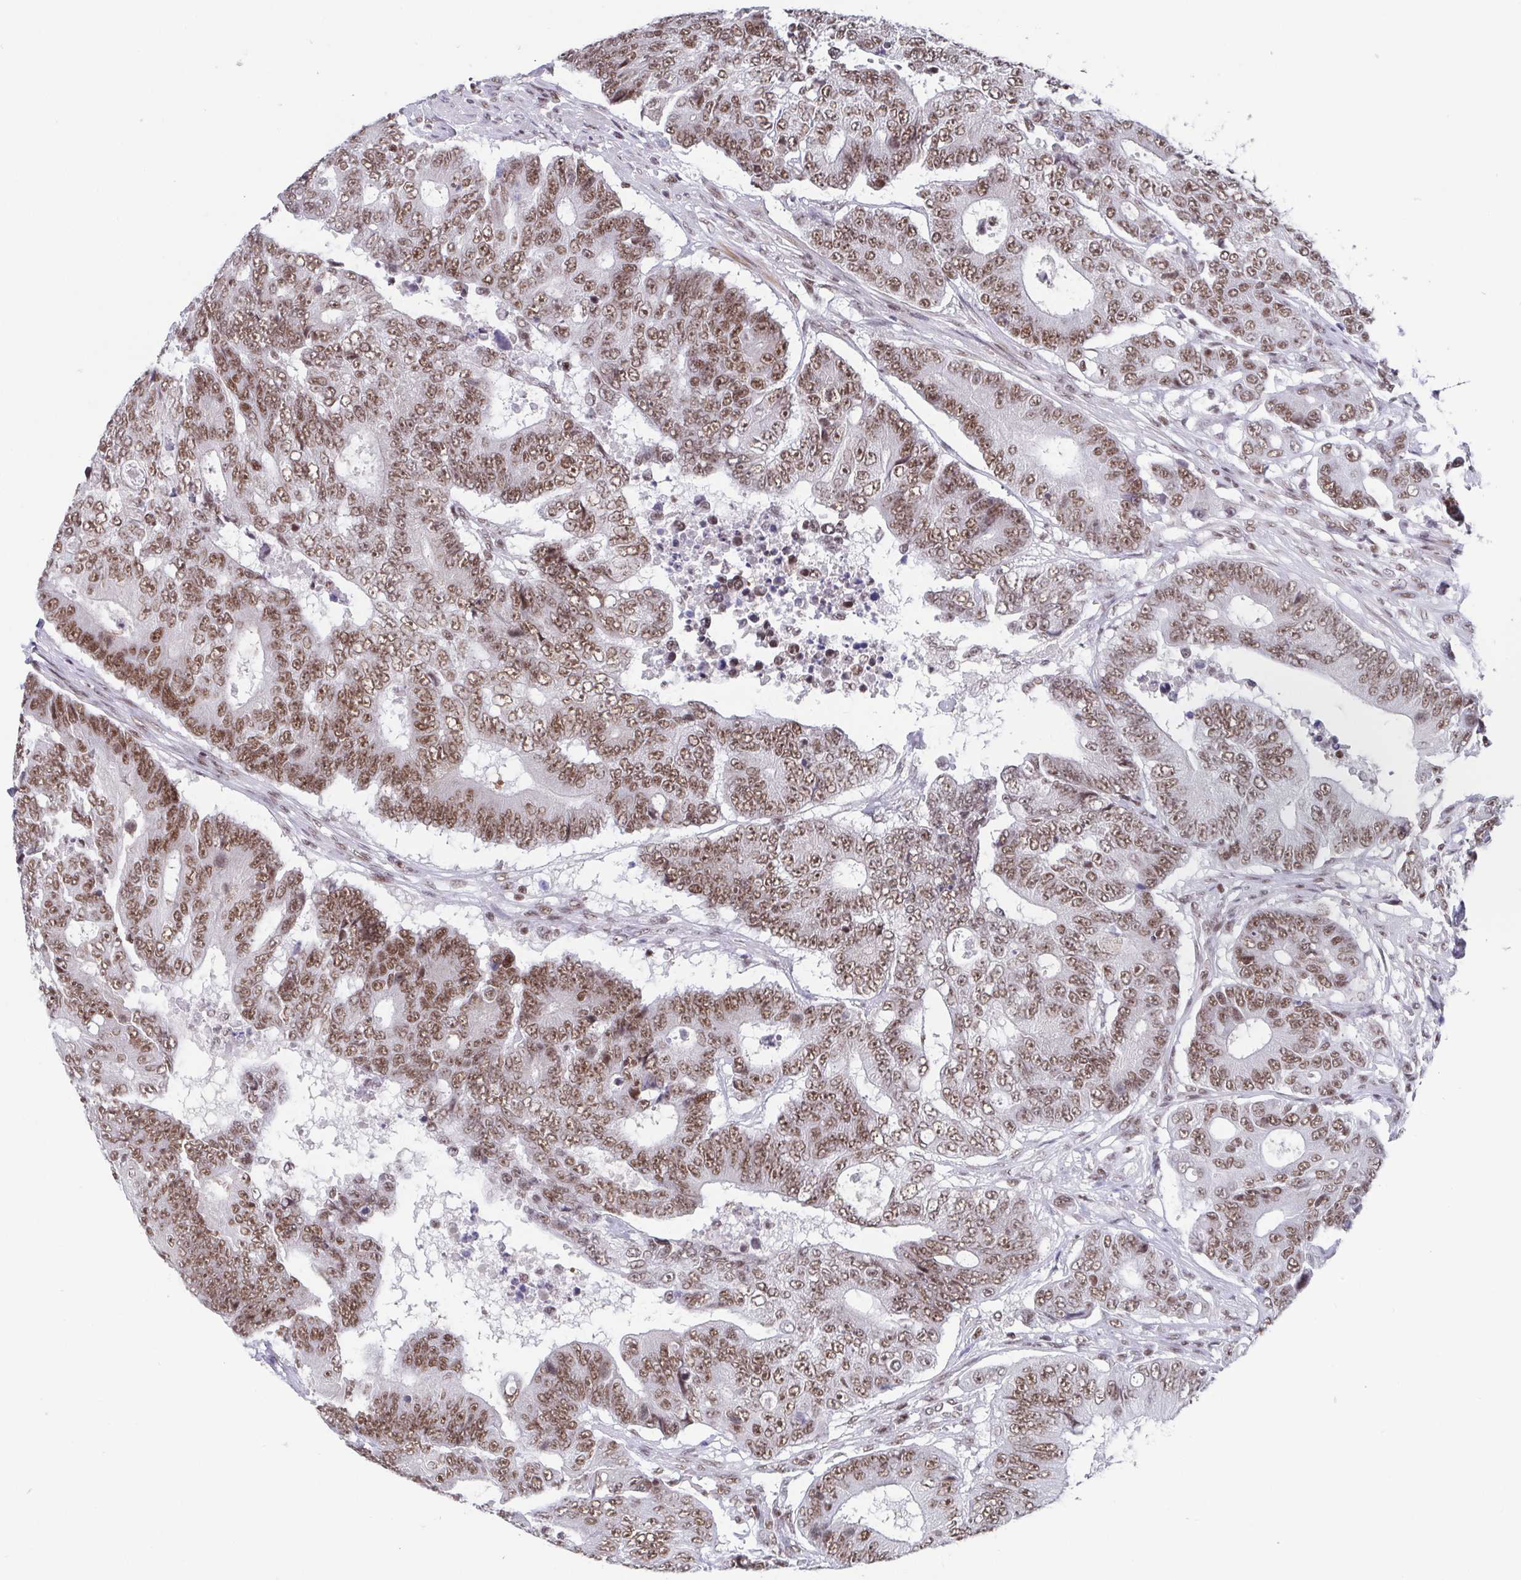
{"staining": {"intensity": "moderate", "quantity": ">75%", "location": "nuclear"}, "tissue": "colorectal cancer", "cell_type": "Tumor cells", "image_type": "cancer", "snomed": [{"axis": "morphology", "description": "Adenocarcinoma, NOS"}, {"axis": "topography", "description": "Colon"}], "caption": "Tumor cells display medium levels of moderate nuclear positivity in about >75% of cells in colorectal adenocarcinoma. (DAB IHC with brightfield microscopy, high magnification).", "gene": "CTCF", "patient": {"sex": "female", "age": 48}}